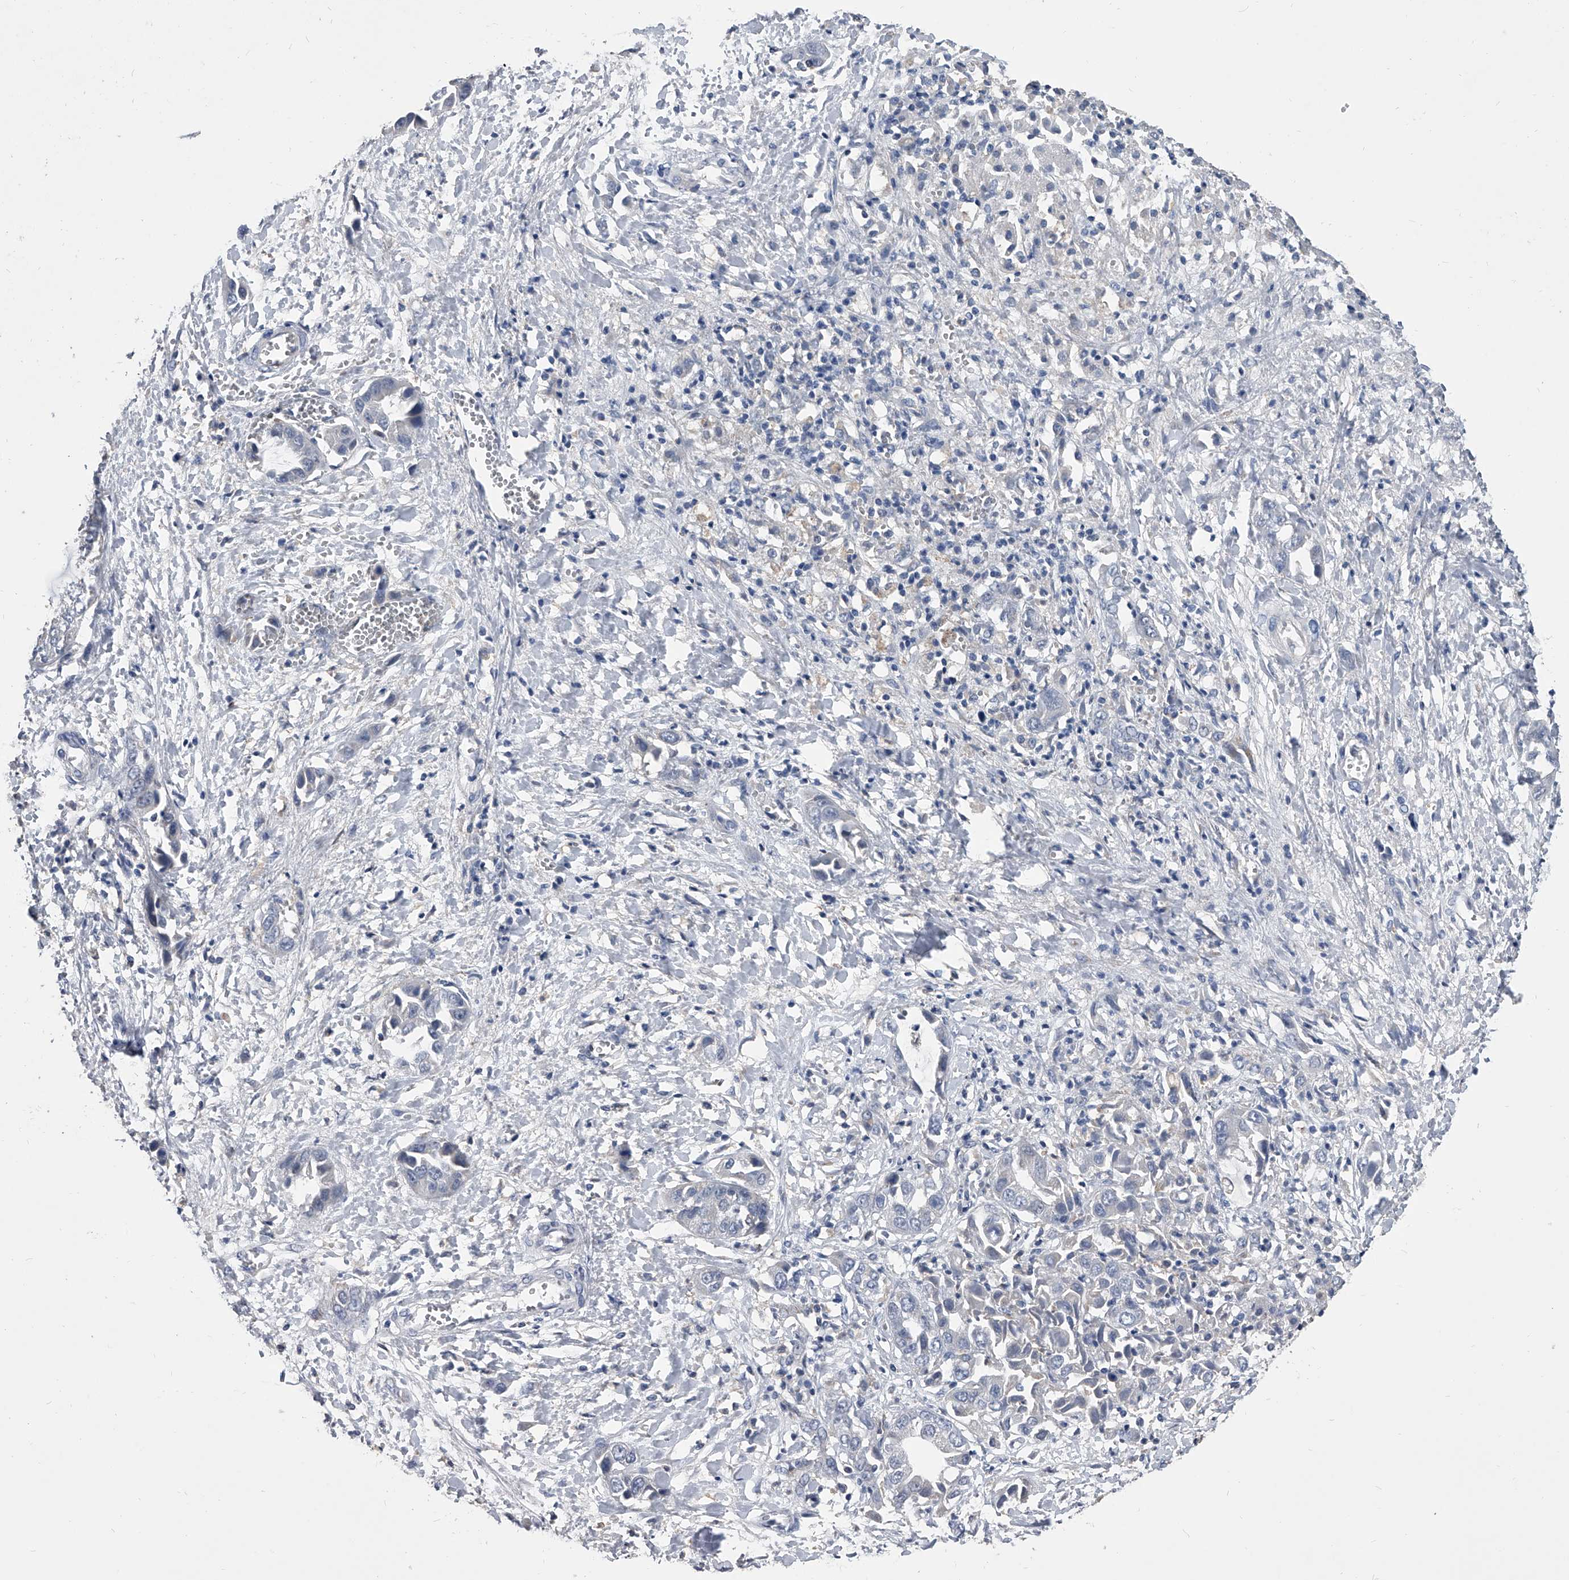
{"staining": {"intensity": "negative", "quantity": "none", "location": "none"}, "tissue": "liver cancer", "cell_type": "Tumor cells", "image_type": "cancer", "snomed": [{"axis": "morphology", "description": "Cholangiocarcinoma"}, {"axis": "topography", "description": "Liver"}], "caption": "An IHC histopathology image of cholangiocarcinoma (liver) is shown. There is no staining in tumor cells of cholangiocarcinoma (liver).", "gene": "MAP4K3", "patient": {"sex": "female", "age": 52}}